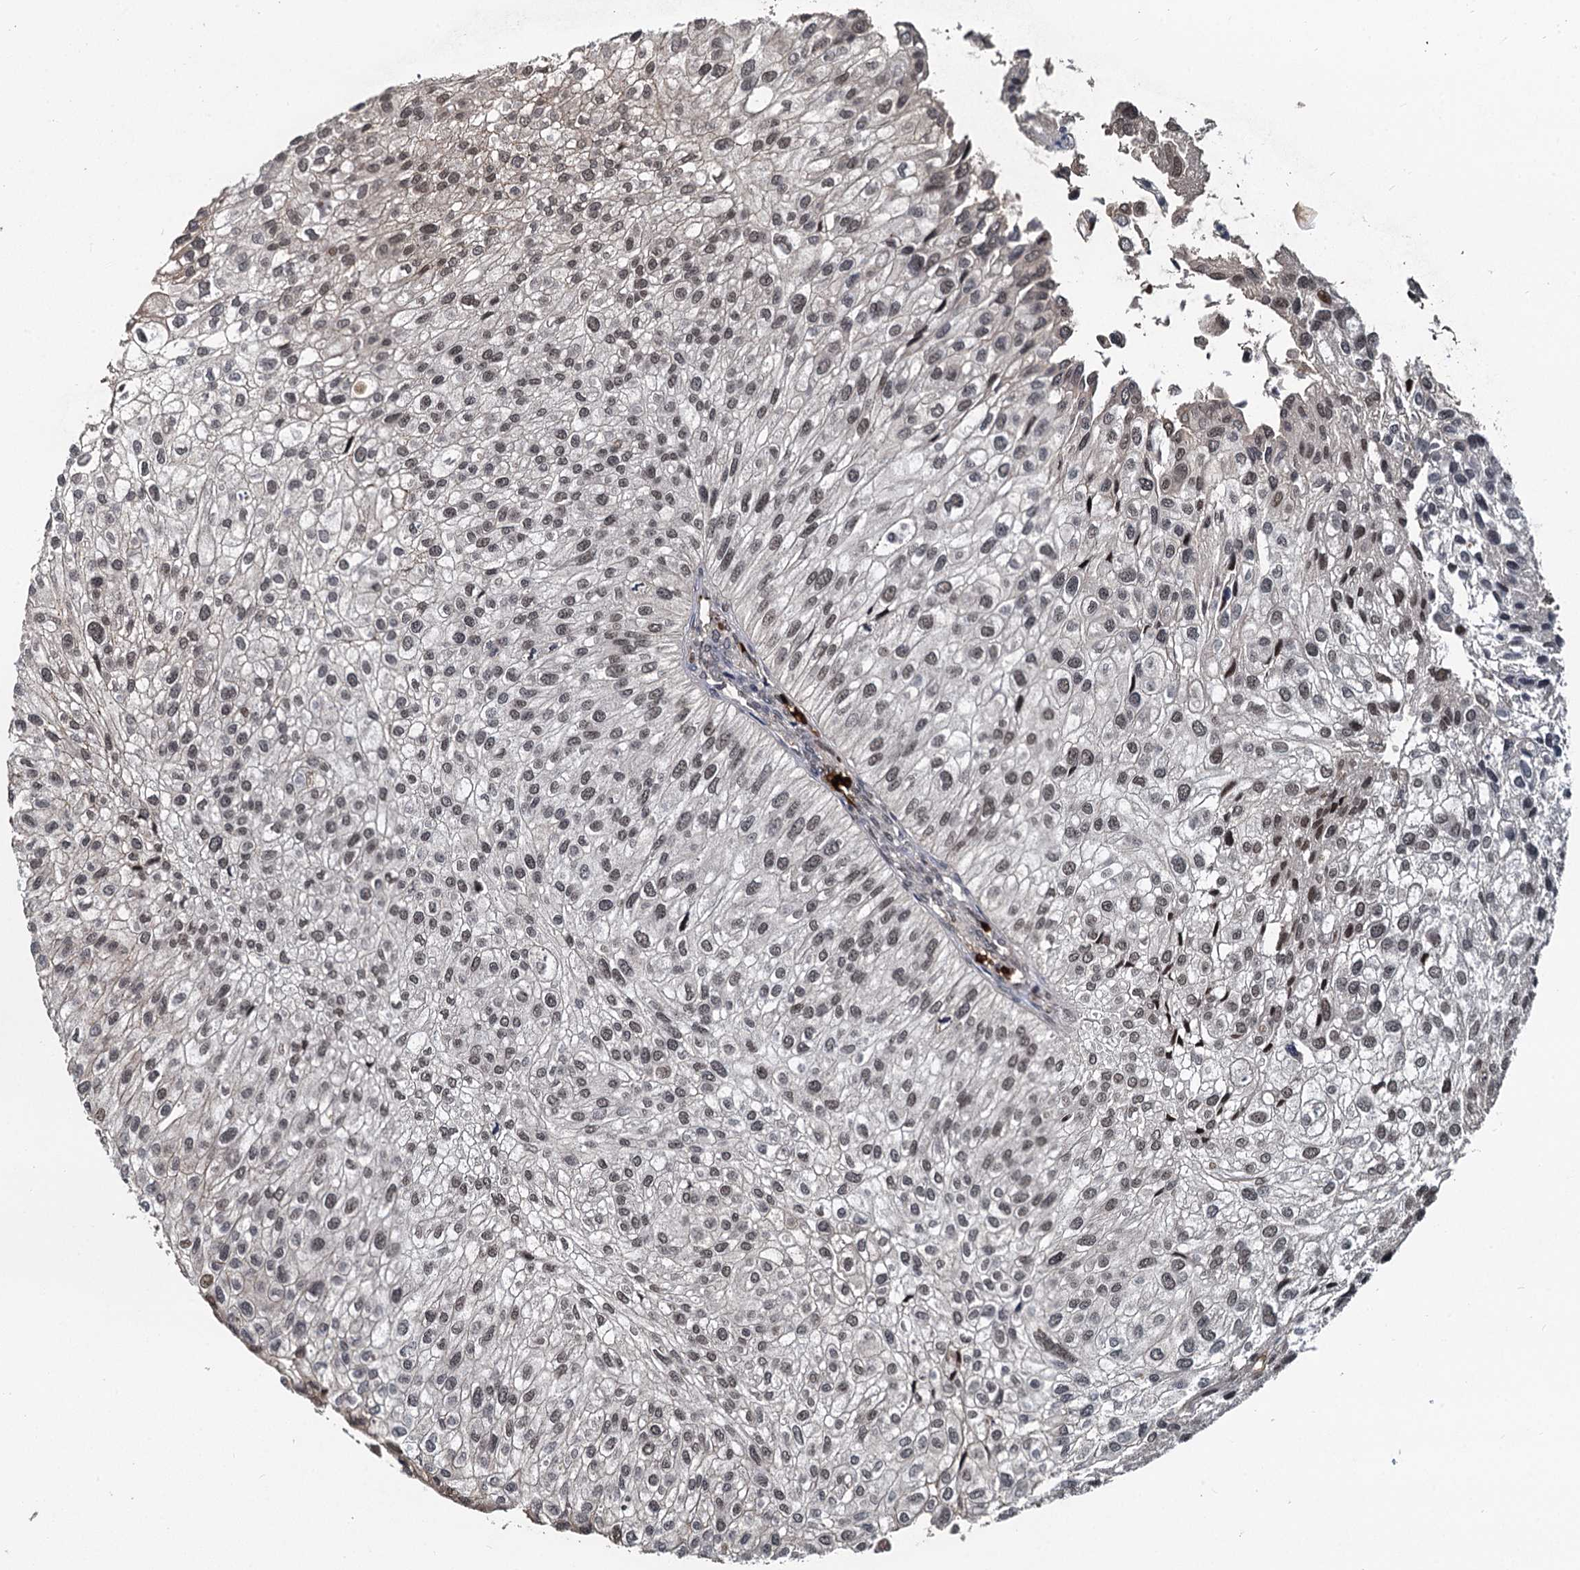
{"staining": {"intensity": "moderate", "quantity": "<25%", "location": "cytoplasmic/membranous,nuclear"}, "tissue": "urothelial cancer", "cell_type": "Tumor cells", "image_type": "cancer", "snomed": [{"axis": "morphology", "description": "Urothelial carcinoma, Low grade"}, {"axis": "topography", "description": "Urinary bladder"}], "caption": "Immunohistochemical staining of human low-grade urothelial carcinoma displays low levels of moderate cytoplasmic/membranous and nuclear protein staining in about <25% of tumor cells.", "gene": "FANCI", "patient": {"sex": "female", "age": 89}}